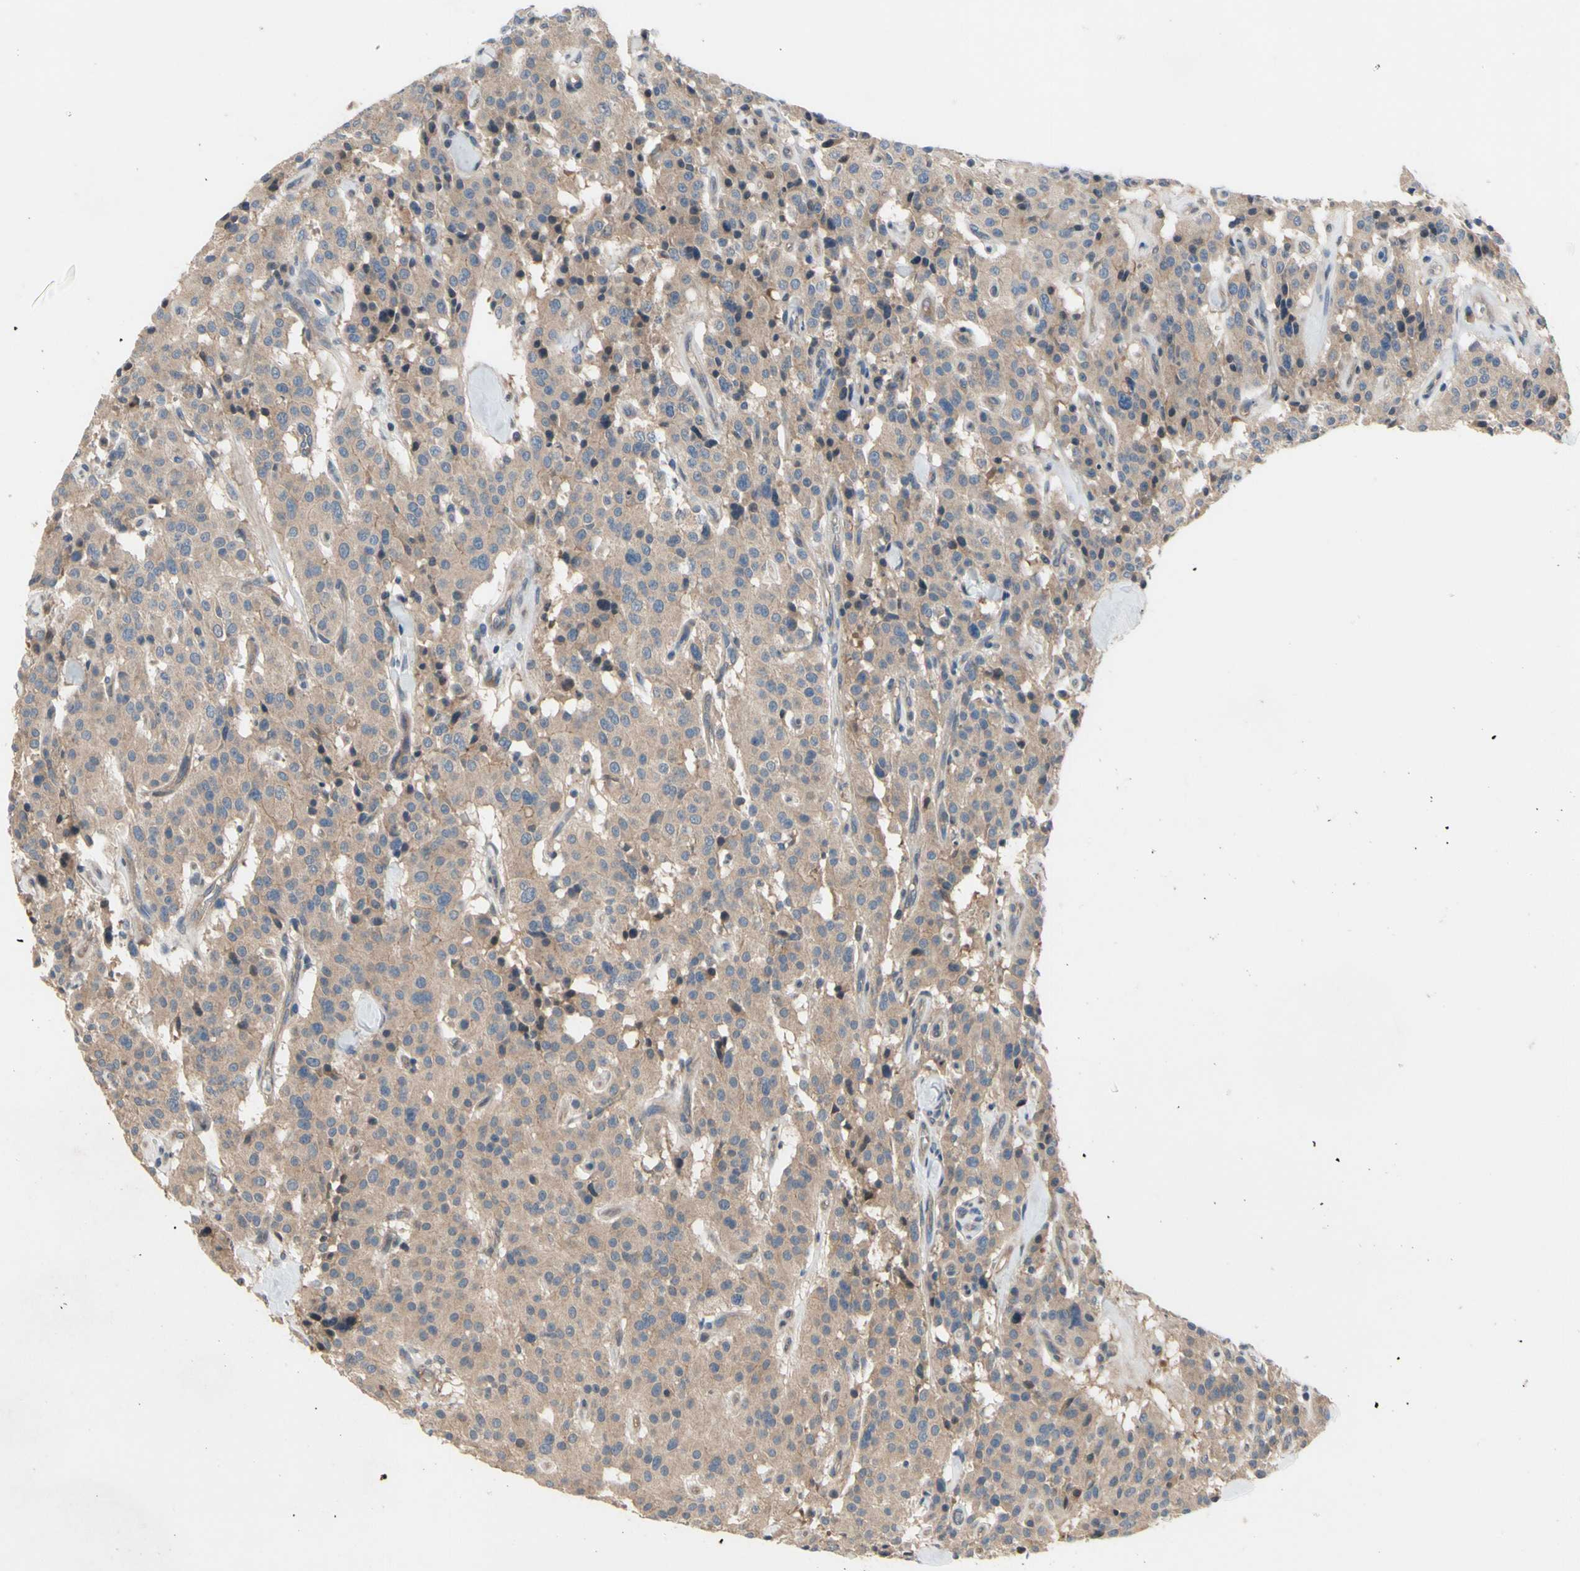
{"staining": {"intensity": "weak", "quantity": ">75%", "location": "cytoplasmic/membranous"}, "tissue": "carcinoid", "cell_type": "Tumor cells", "image_type": "cancer", "snomed": [{"axis": "morphology", "description": "Carcinoid, malignant, NOS"}, {"axis": "topography", "description": "Lung"}], "caption": "Protein analysis of carcinoid (malignant) tissue shows weak cytoplasmic/membranous staining in approximately >75% of tumor cells.", "gene": "ICAM5", "patient": {"sex": "male", "age": 30}}